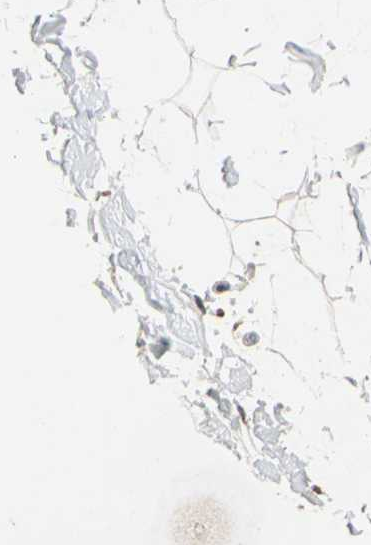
{"staining": {"intensity": "negative", "quantity": "none", "location": "none"}, "tissue": "adipose tissue", "cell_type": "Adipocytes", "image_type": "normal", "snomed": [{"axis": "morphology", "description": "Normal tissue, NOS"}, {"axis": "topography", "description": "Soft tissue"}], "caption": "Immunohistochemistry image of normal adipose tissue: adipose tissue stained with DAB (3,3'-diaminobenzidine) demonstrates no significant protein positivity in adipocytes. (DAB (3,3'-diaminobenzidine) IHC visualized using brightfield microscopy, high magnification).", "gene": "WIPI1", "patient": {"sex": "male", "age": 72}}